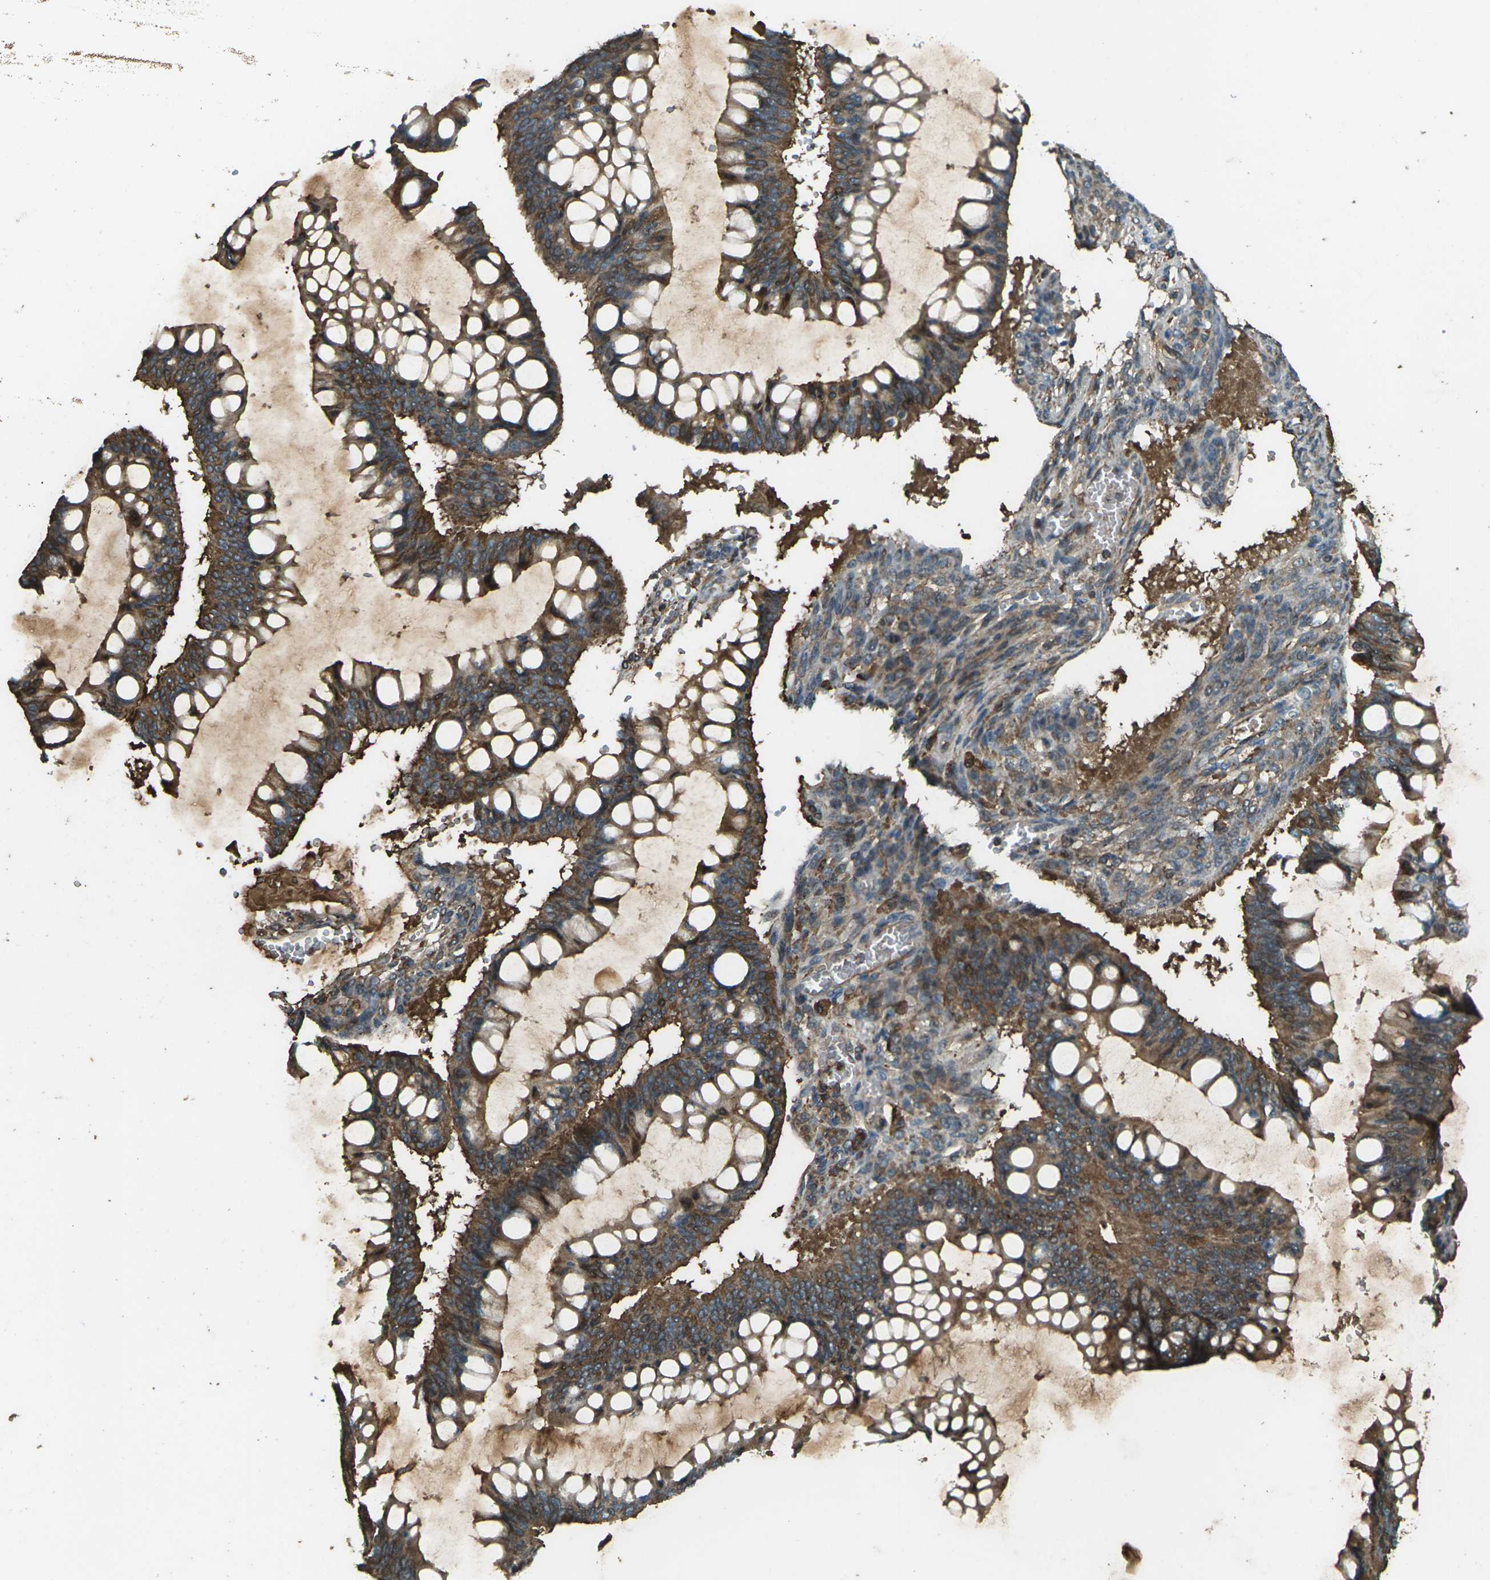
{"staining": {"intensity": "moderate", "quantity": ">75%", "location": "cytoplasmic/membranous"}, "tissue": "ovarian cancer", "cell_type": "Tumor cells", "image_type": "cancer", "snomed": [{"axis": "morphology", "description": "Cystadenocarcinoma, mucinous, NOS"}, {"axis": "topography", "description": "Ovary"}], "caption": "Human ovarian cancer (mucinous cystadenocarcinoma) stained for a protein (brown) displays moderate cytoplasmic/membranous positive expression in about >75% of tumor cells.", "gene": "CYP1B1", "patient": {"sex": "female", "age": 73}}